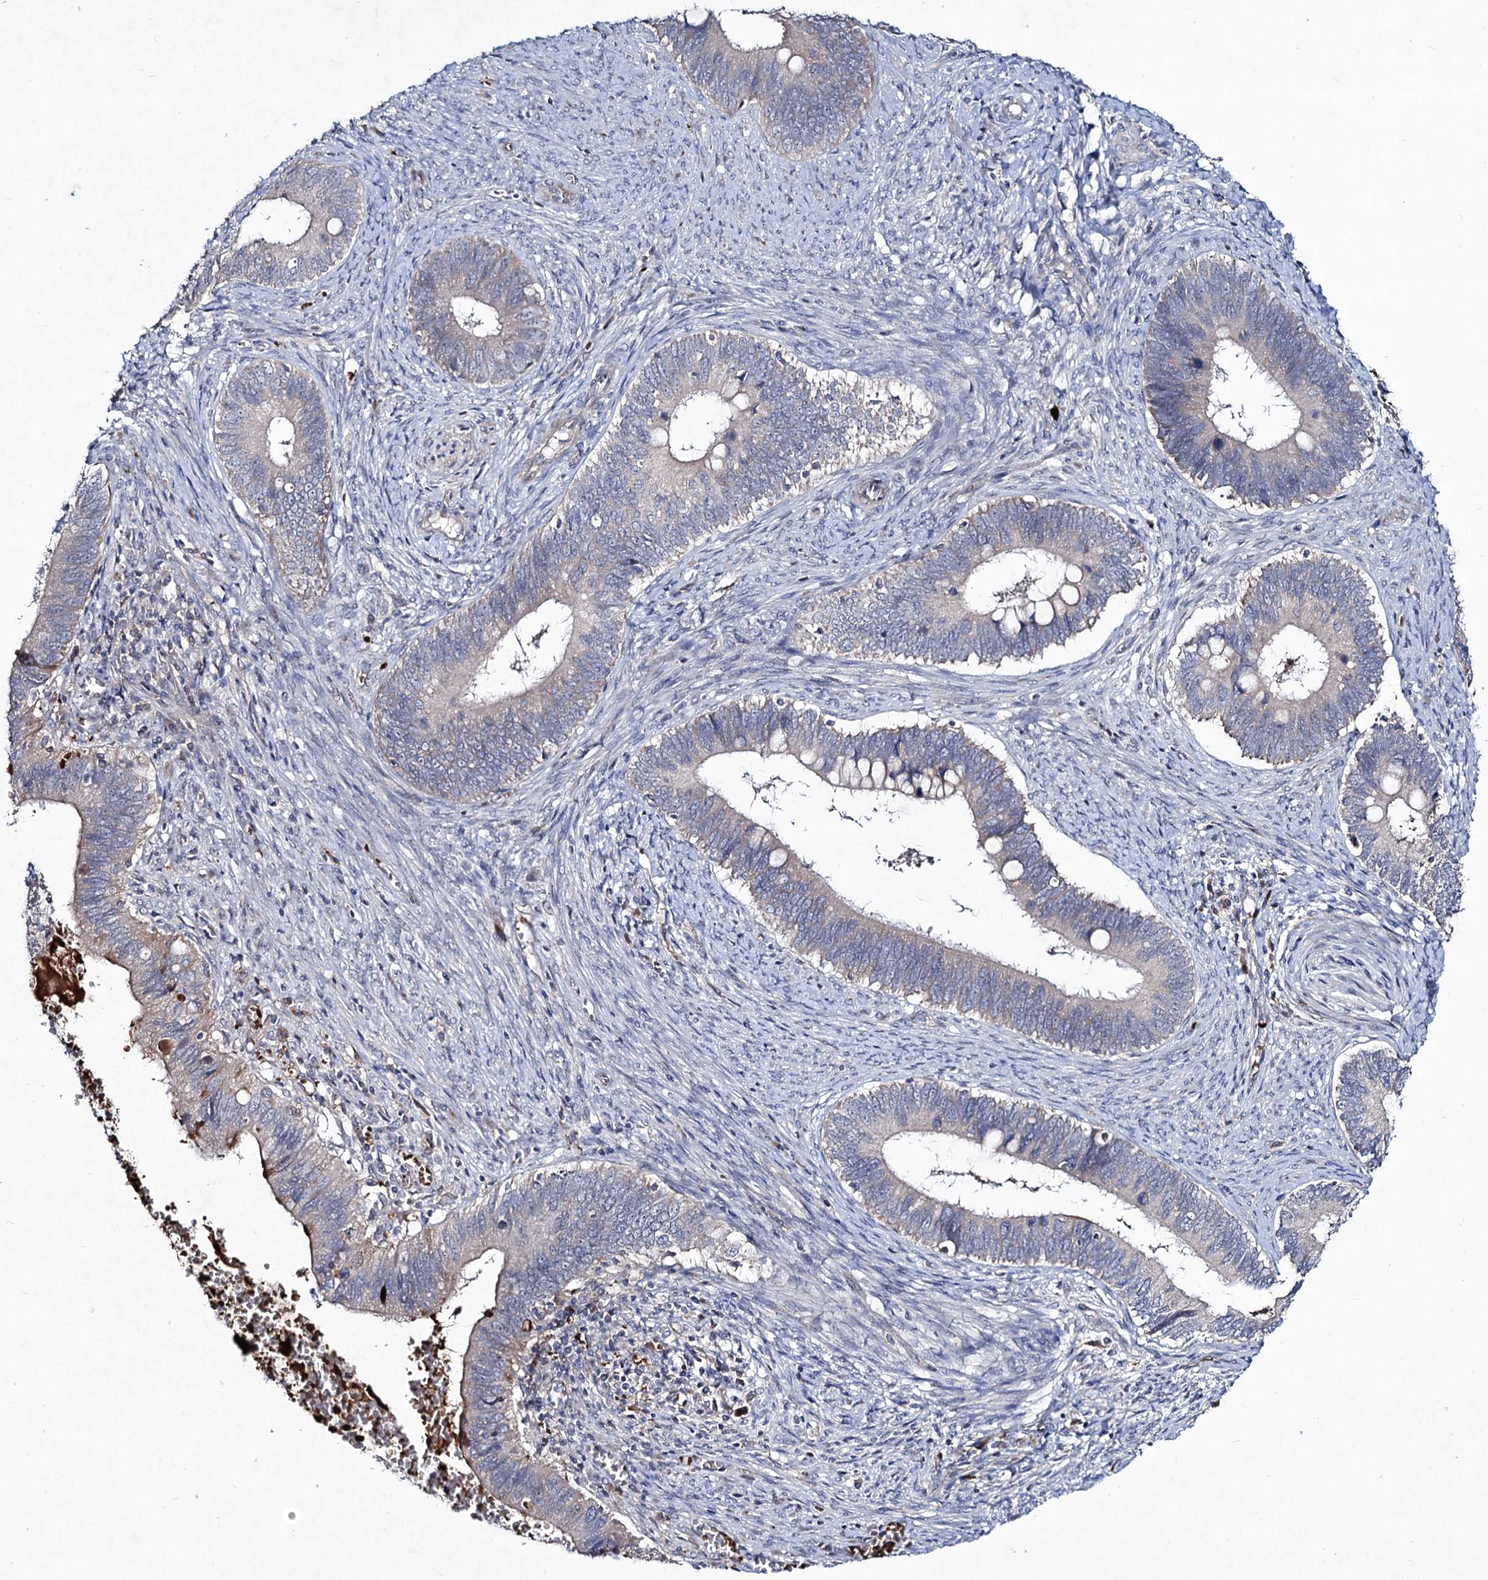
{"staining": {"intensity": "moderate", "quantity": "<25%", "location": "cytoplasmic/membranous"}, "tissue": "cervical cancer", "cell_type": "Tumor cells", "image_type": "cancer", "snomed": [{"axis": "morphology", "description": "Adenocarcinoma, NOS"}, {"axis": "topography", "description": "Cervix"}], "caption": "Immunohistochemistry (IHC) histopathology image of neoplastic tissue: adenocarcinoma (cervical) stained using IHC shows low levels of moderate protein expression localized specifically in the cytoplasmic/membranous of tumor cells, appearing as a cytoplasmic/membranous brown color.", "gene": "RNF6", "patient": {"sex": "female", "age": 42}}